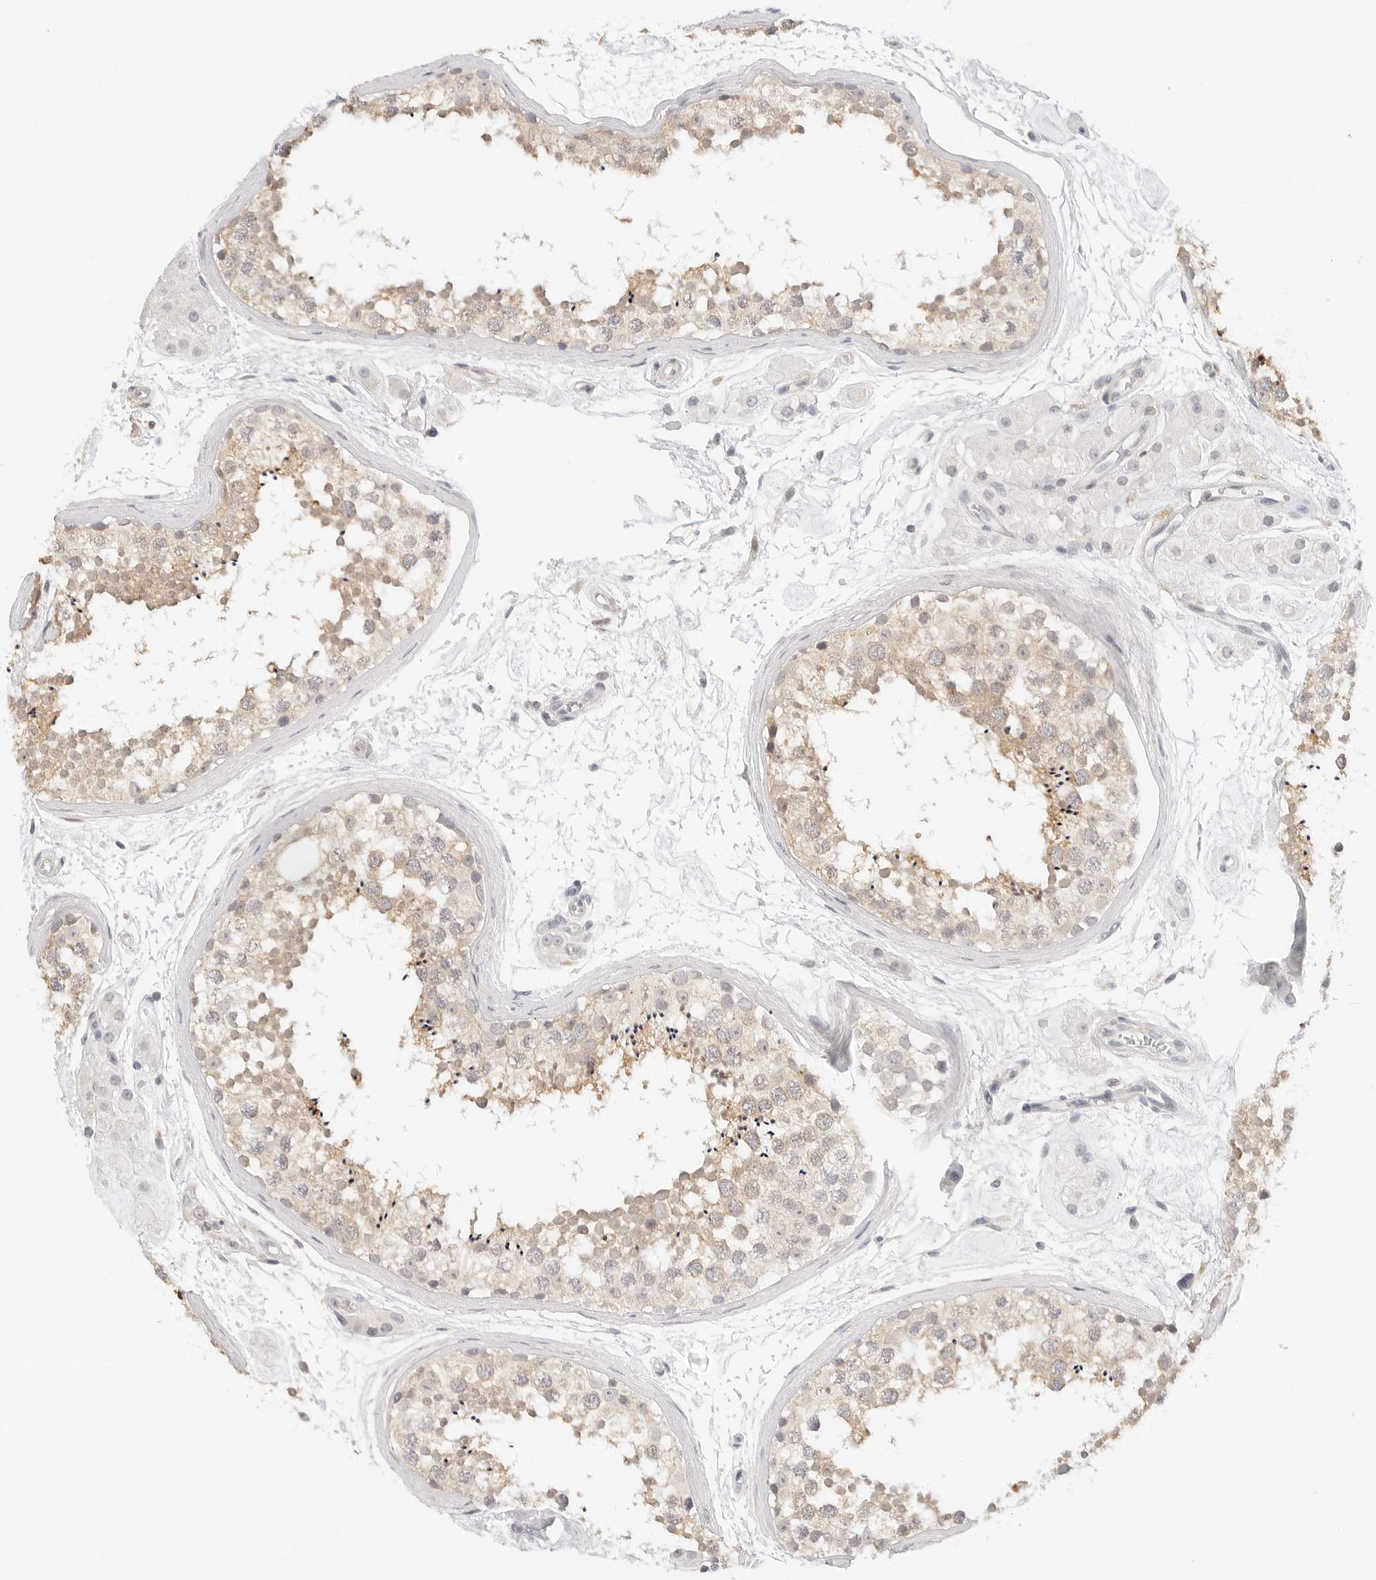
{"staining": {"intensity": "weak", "quantity": "25%-75%", "location": "cytoplasmic/membranous"}, "tissue": "testis", "cell_type": "Cells in seminiferous ducts", "image_type": "normal", "snomed": [{"axis": "morphology", "description": "Normal tissue, NOS"}, {"axis": "topography", "description": "Testis"}], "caption": "Immunohistochemical staining of unremarkable human testis displays 25%-75% levels of weak cytoplasmic/membranous protein positivity in about 25%-75% of cells in seminiferous ducts.", "gene": "PCDH19", "patient": {"sex": "male", "age": 56}}